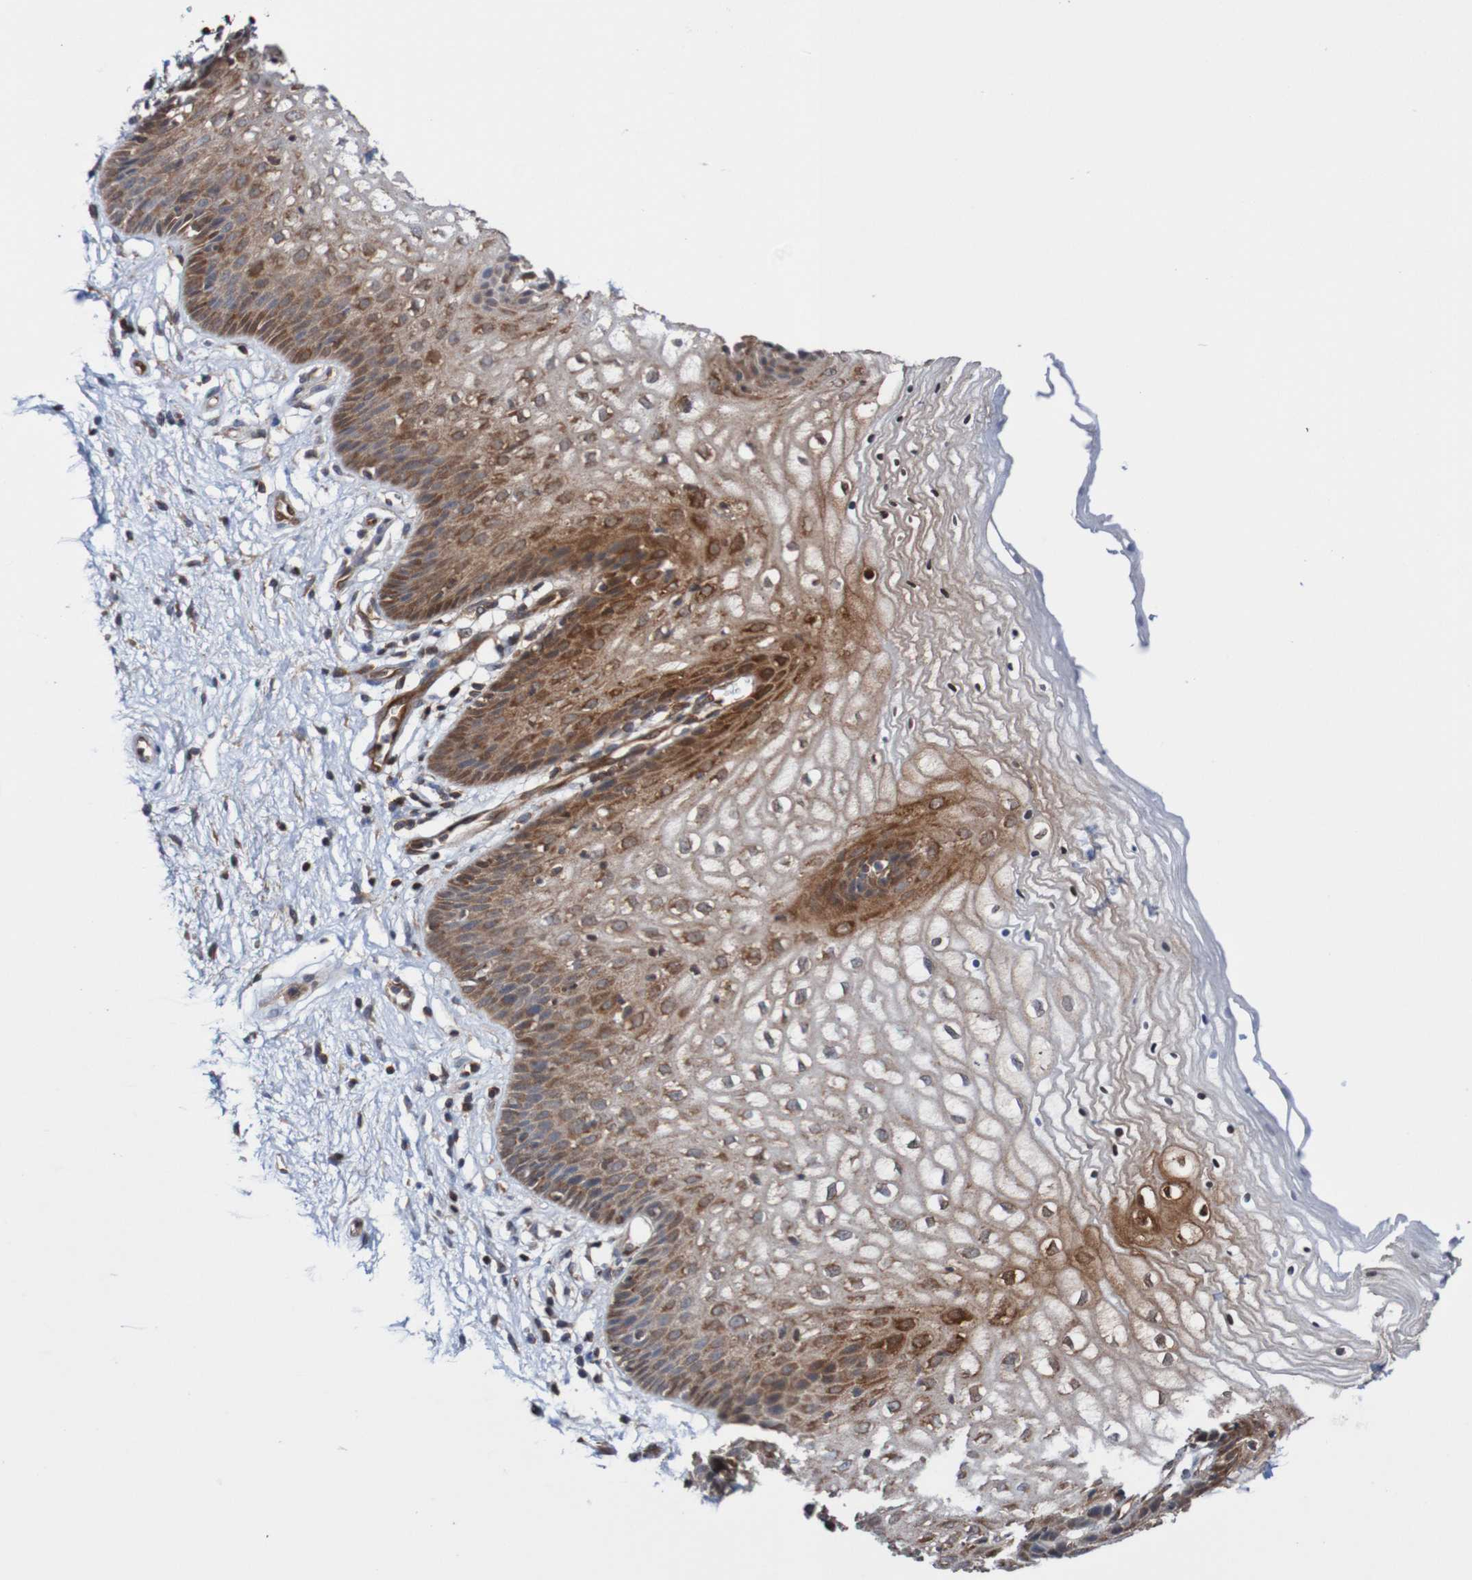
{"staining": {"intensity": "moderate", "quantity": ">75%", "location": "cytoplasmic/membranous"}, "tissue": "vagina", "cell_type": "Squamous epithelial cells", "image_type": "normal", "snomed": [{"axis": "morphology", "description": "Normal tissue, NOS"}, {"axis": "topography", "description": "Vagina"}], "caption": "This is an image of immunohistochemistry (IHC) staining of normal vagina, which shows moderate positivity in the cytoplasmic/membranous of squamous epithelial cells.", "gene": "RIGI", "patient": {"sex": "female", "age": 34}}